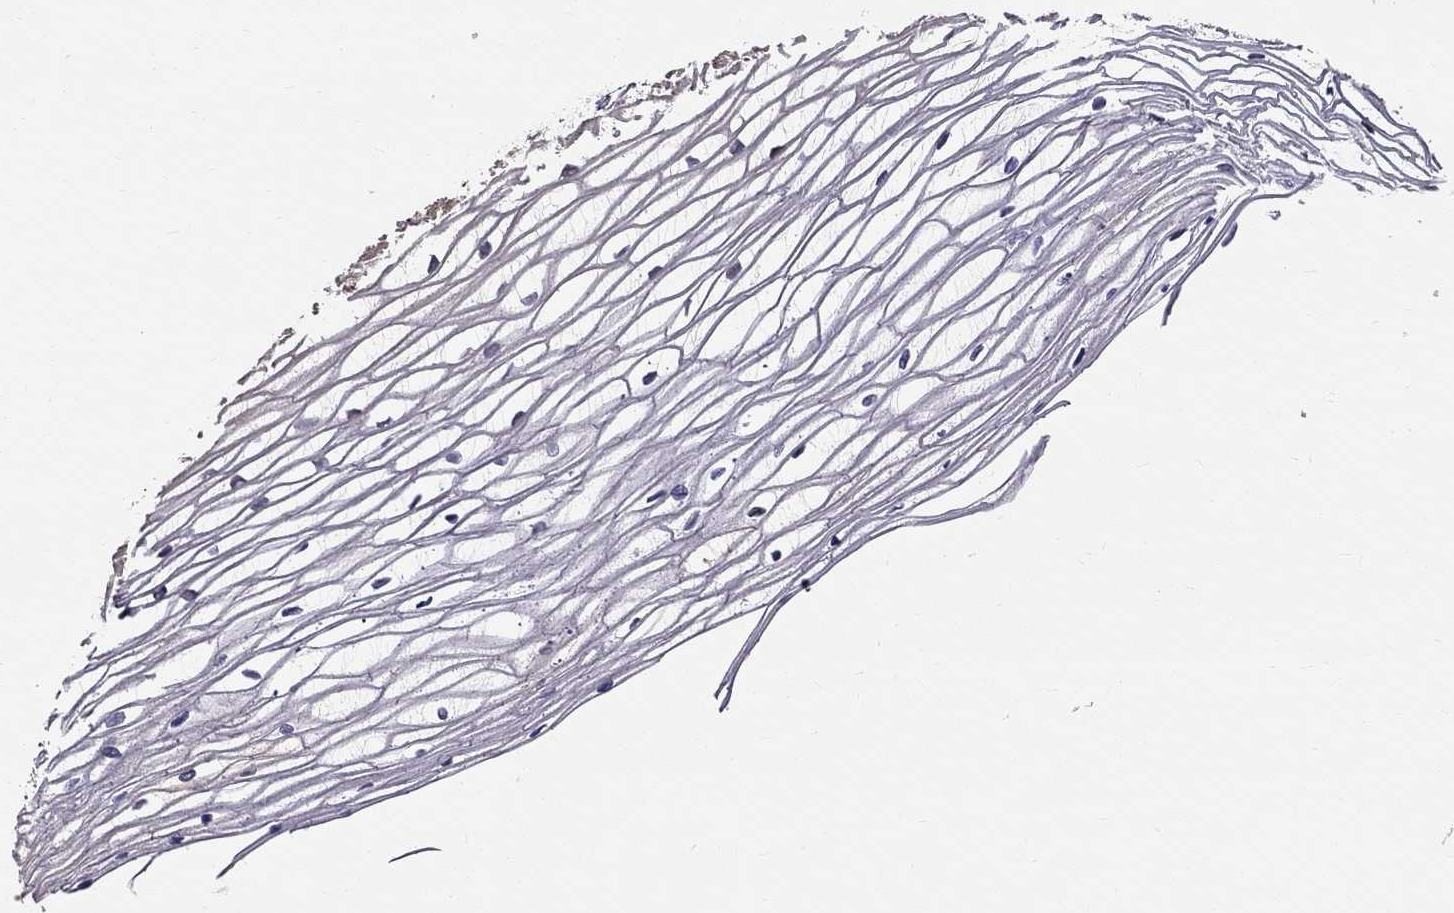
{"staining": {"intensity": "negative", "quantity": "none", "location": "none"}, "tissue": "cervix", "cell_type": "Glandular cells", "image_type": "normal", "snomed": [{"axis": "morphology", "description": "Normal tissue, NOS"}, {"axis": "topography", "description": "Cervix"}], "caption": "Immunohistochemistry (IHC) histopathology image of benign cervix: cervix stained with DAB (3,3'-diaminobenzidine) exhibits no significant protein expression in glandular cells. (IHC, brightfield microscopy, high magnification).", "gene": "GJB4", "patient": {"sex": "female", "age": 40}}